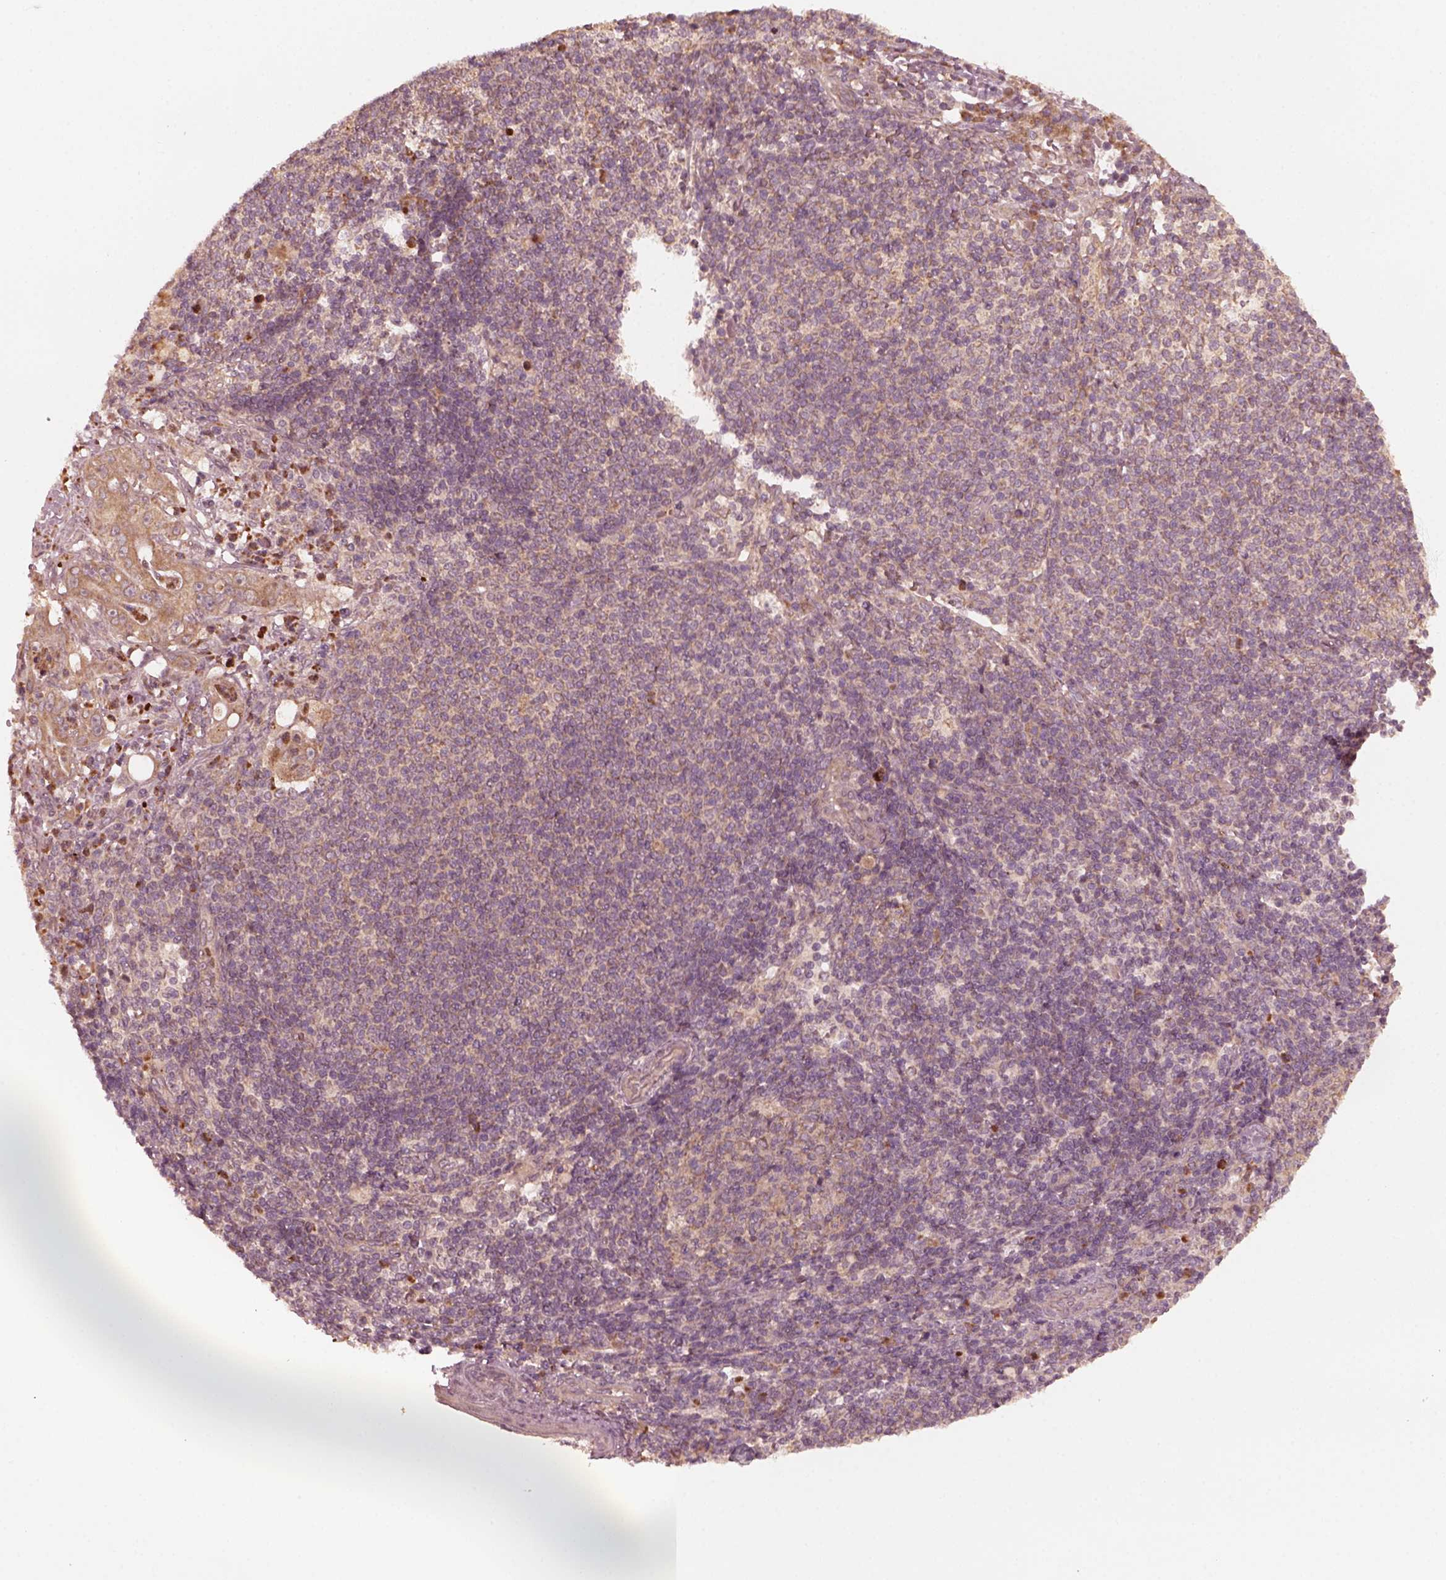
{"staining": {"intensity": "moderate", "quantity": ">75%", "location": "cytoplasmic/membranous"}, "tissue": "pancreatic cancer", "cell_type": "Tumor cells", "image_type": "cancer", "snomed": [{"axis": "morphology", "description": "Adenocarcinoma, NOS"}, {"axis": "topography", "description": "Pancreas"}], "caption": "Immunohistochemistry staining of pancreatic adenocarcinoma, which exhibits medium levels of moderate cytoplasmic/membranous positivity in about >75% of tumor cells indicating moderate cytoplasmic/membranous protein expression. The staining was performed using DAB (brown) for protein detection and nuclei were counterstained in hematoxylin (blue).", "gene": "FAF2", "patient": {"sex": "male", "age": 71}}